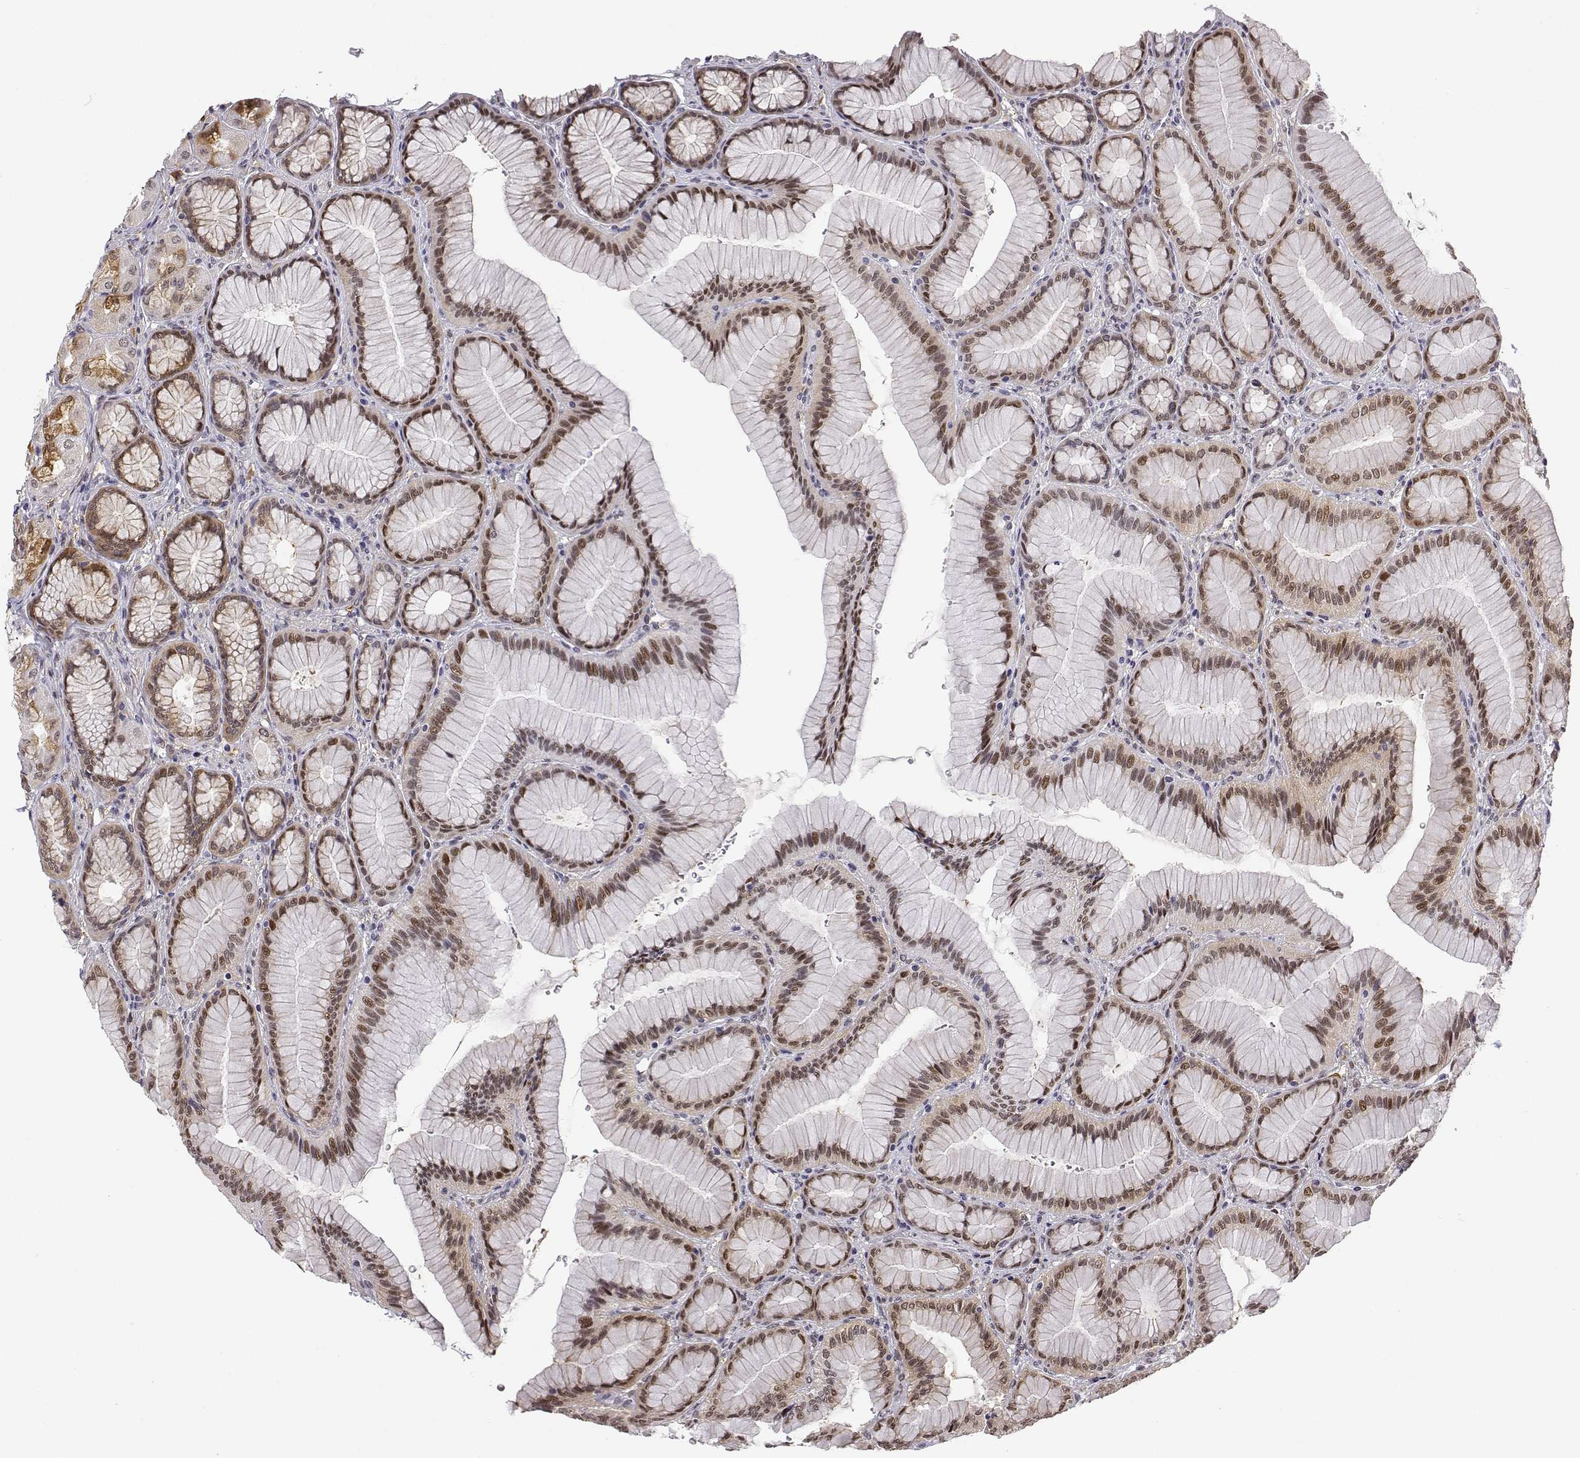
{"staining": {"intensity": "moderate", "quantity": ">75%", "location": "cytoplasmic/membranous,nuclear"}, "tissue": "stomach", "cell_type": "Glandular cells", "image_type": "normal", "snomed": [{"axis": "morphology", "description": "Normal tissue, NOS"}, {"axis": "morphology", "description": "Adenocarcinoma, NOS"}, {"axis": "morphology", "description": "Adenocarcinoma, High grade"}, {"axis": "topography", "description": "Stomach, upper"}, {"axis": "topography", "description": "Stomach"}], "caption": "Approximately >75% of glandular cells in benign stomach show moderate cytoplasmic/membranous,nuclear protein expression as visualized by brown immunohistochemical staining.", "gene": "PHGDH", "patient": {"sex": "female", "age": 65}}